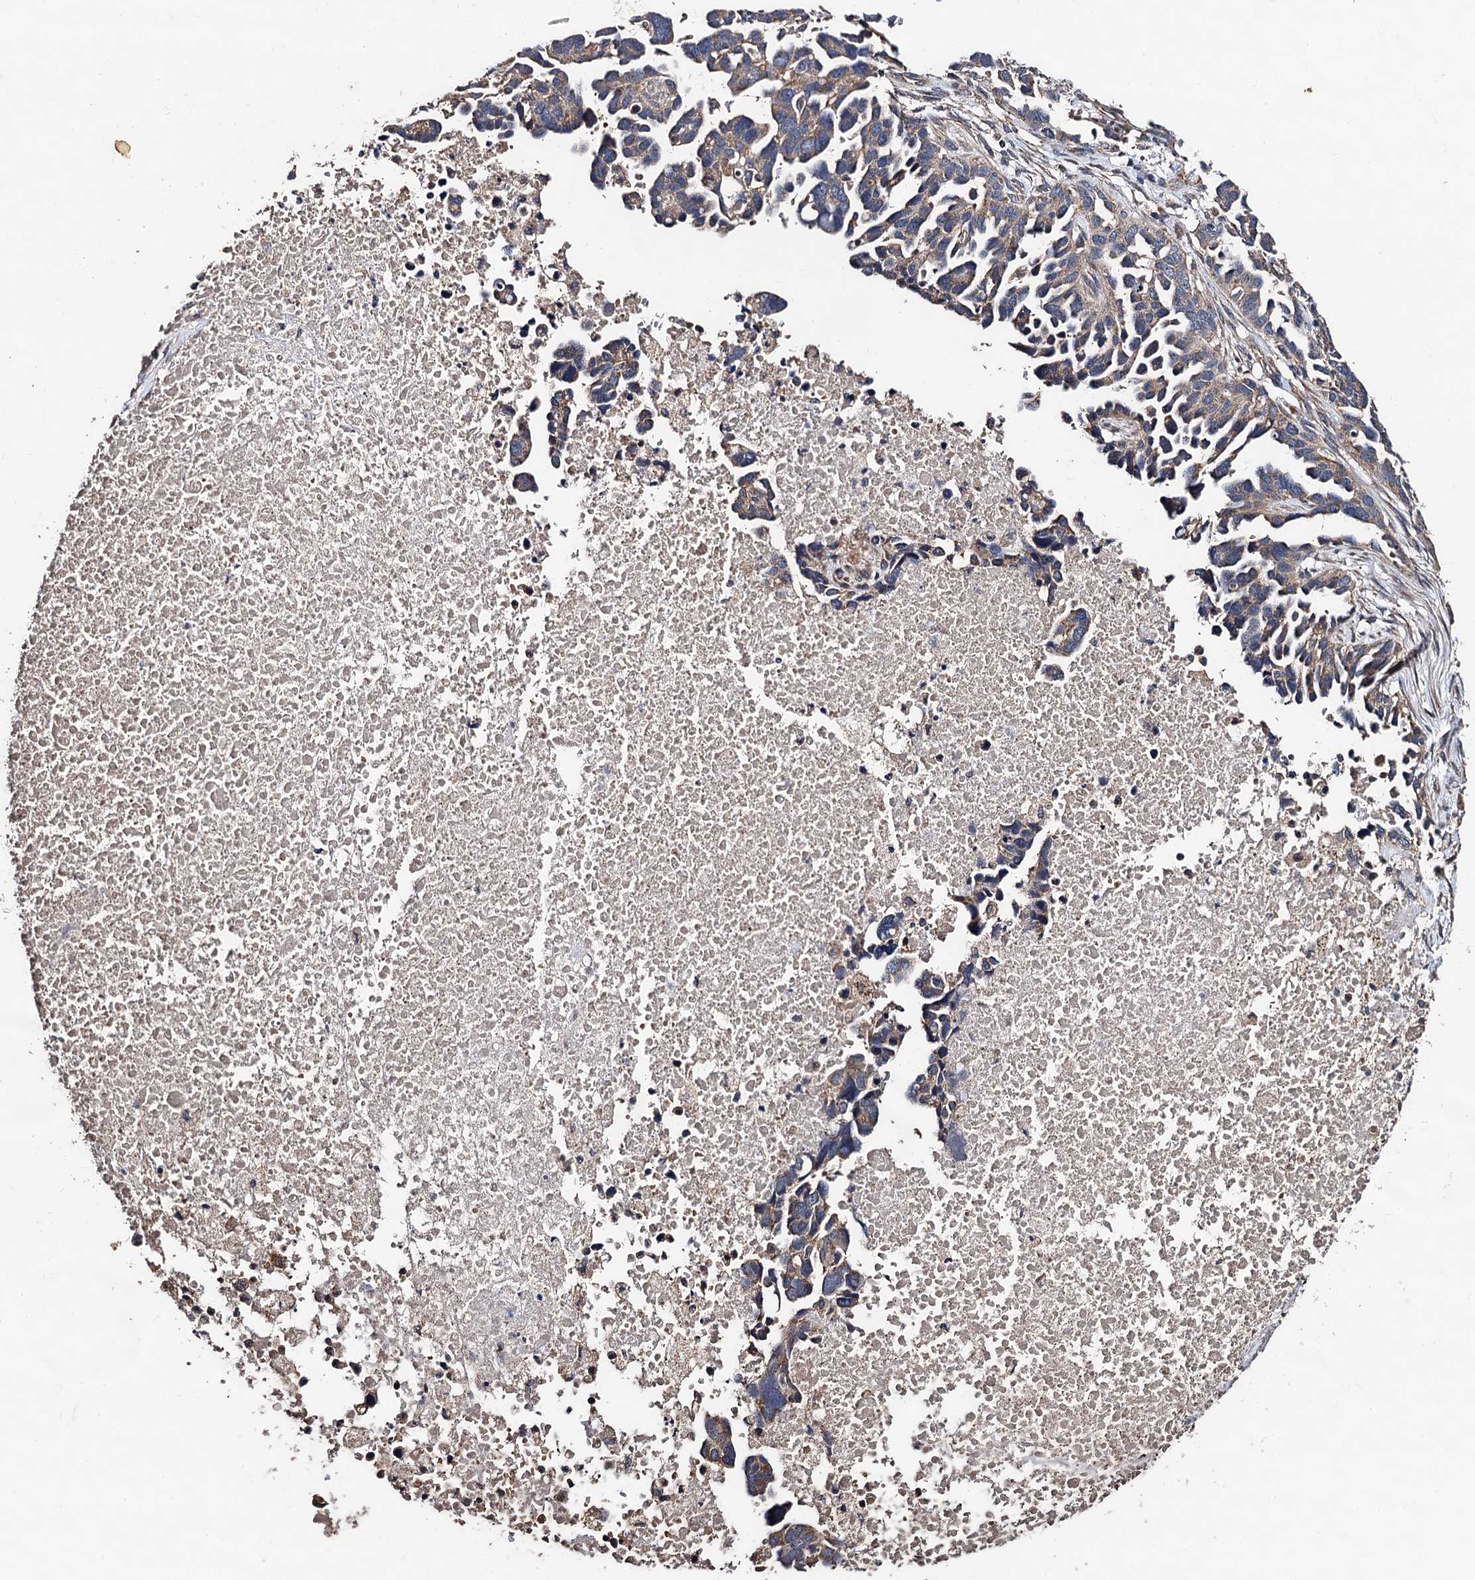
{"staining": {"intensity": "weak", "quantity": ">75%", "location": "cytoplasmic/membranous"}, "tissue": "ovarian cancer", "cell_type": "Tumor cells", "image_type": "cancer", "snomed": [{"axis": "morphology", "description": "Cystadenocarcinoma, serous, NOS"}, {"axis": "topography", "description": "Ovary"}], "caption": "Protein analysis of ovarian cancer tissue displays weak cytoplasmic/membranous staining in approximately >75% of tumor cells. The protein of interest is stained brown, and the nuclei are stained in blue (DAB (3,3'-diaminobenzidine) IHC with brightfield microscopy, high magnification).", "gene": "PPTC7", "patient": {"sex": "female", "age": 54}}